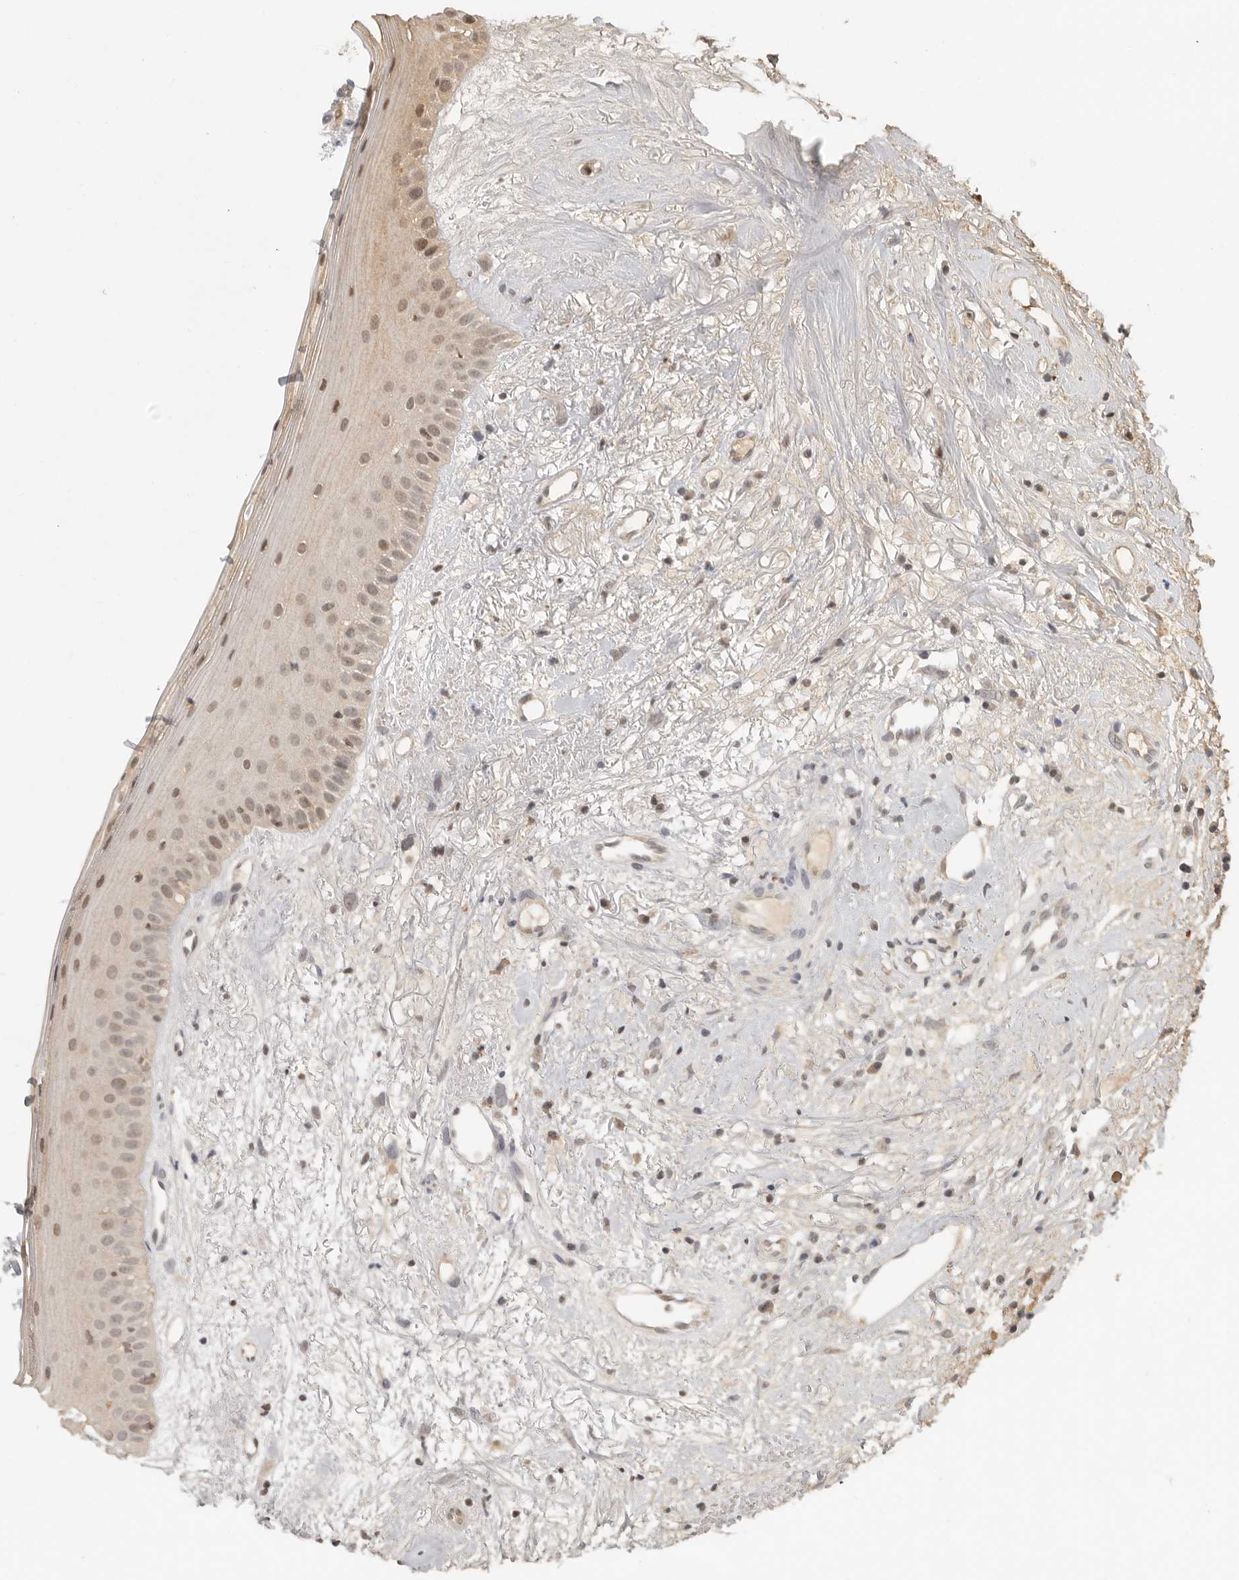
{"staining": {"intensity": "moderate", "quantity": "25%-75%", "location": "nuclear"}, "tissue": "oral mucosa", "cell_type": "Squamous epithelial cells", "image_type": "normal", "snomed": [{"axis": "morphology", "description": "Normal tissue, NOS"}, {"axis": "topography", "description": "Oral tissue"}], "caption": "Oral mucosa stained with a brown dye shows moderate nuclear positive expression in approximately 25%-75% of squamous epithelial cells.", "gene": "PSMA5", "patient": {"sex": "female", "age": 63}}